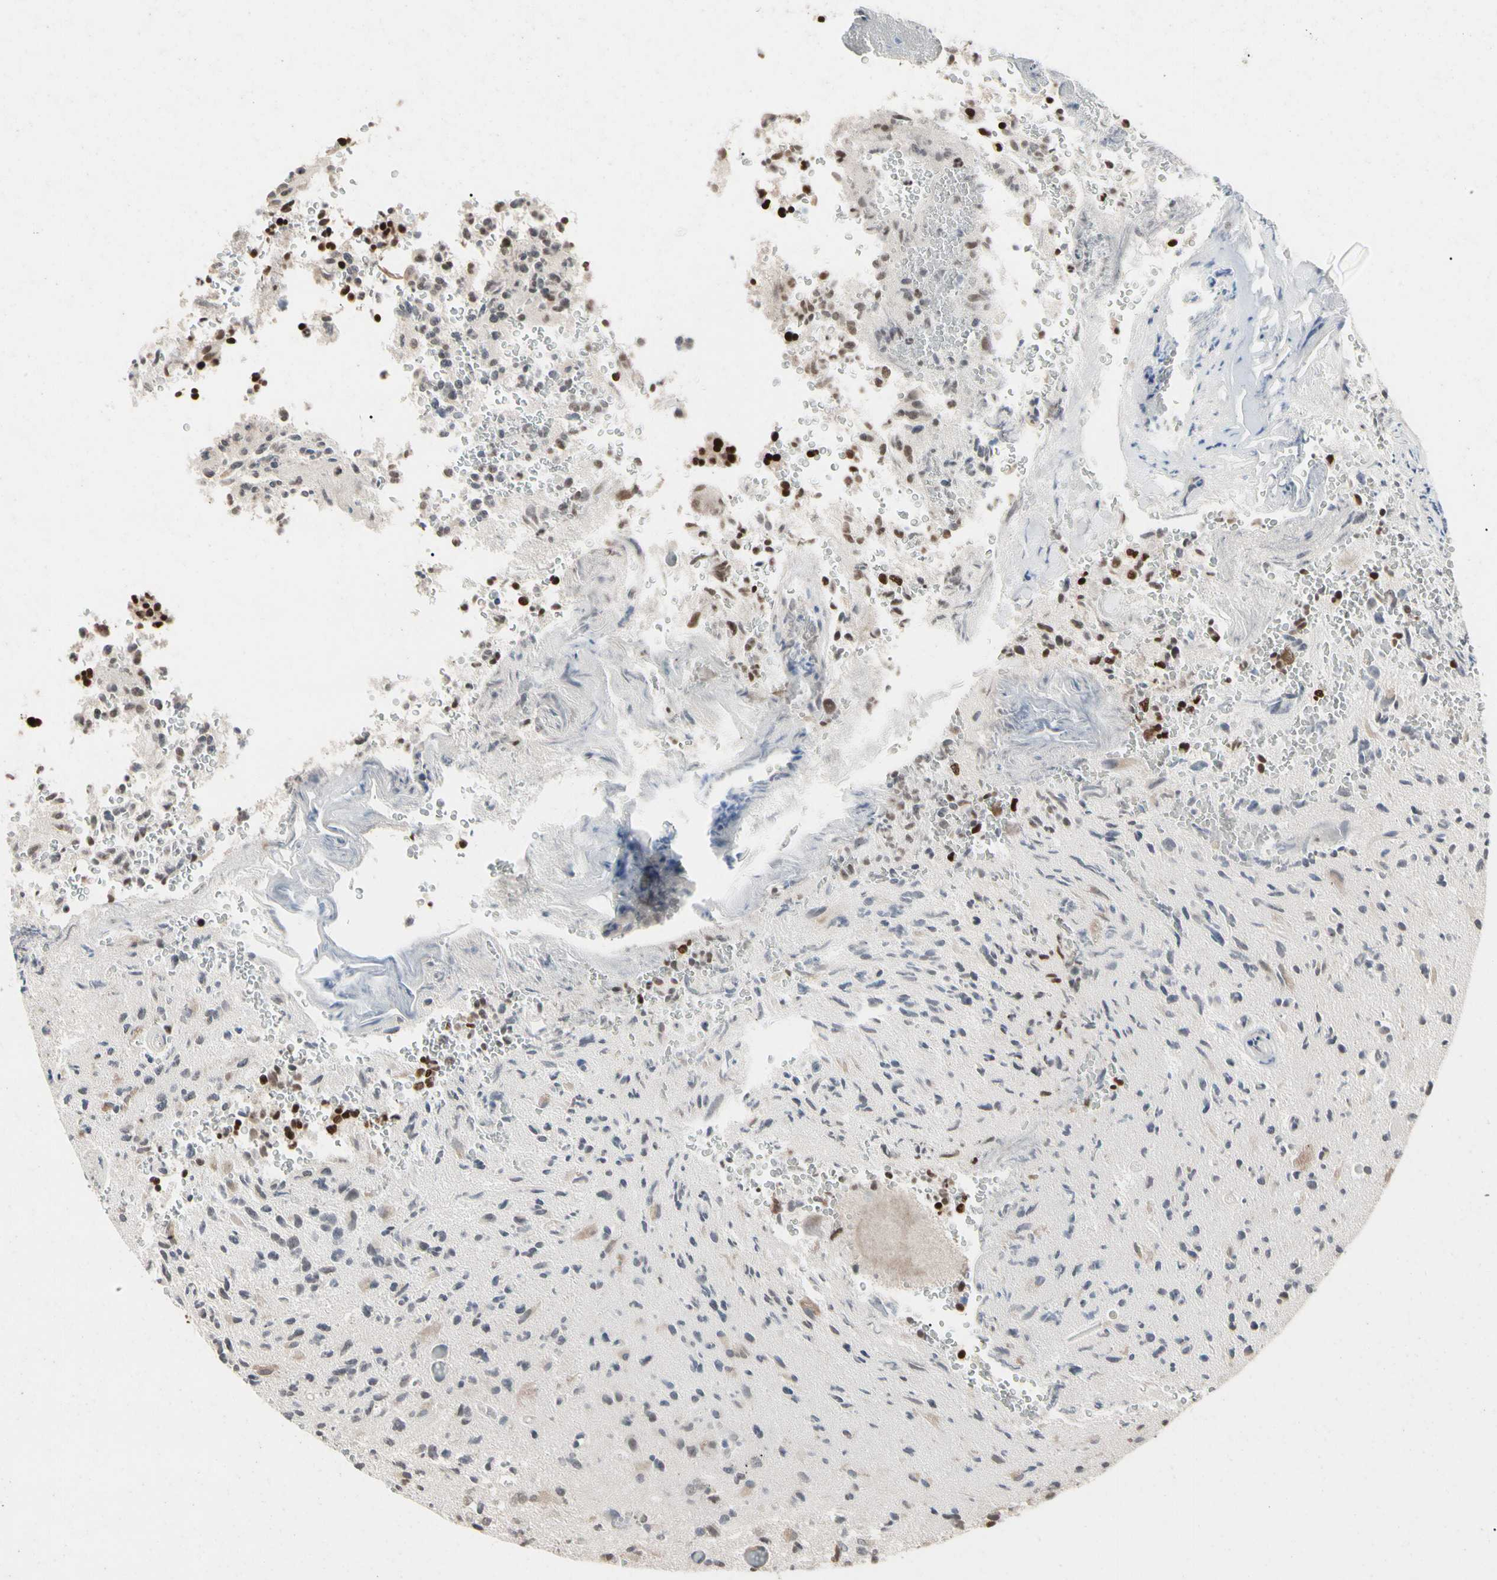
{"staining": {"intensity": "strong", "quantity": ">75%", "location": "nuclear"}, "tissue": "glioma", "cell_type": "Tumor cells", "image_type": "cancer", "snomed": [{"axis": "morphology", "description": "Glioma, malignant, High grade"}, {"axis": "topography", "description": "pancreas cauda"}], "caption": "This micrograph demonstrates immunohistochemistry (IHC) staining of malignant glioma (high-grade), with high strong nuclear expression in approximately >75% of tumor cells.", "gene": "FAM98B", "patient": {"sex": "male", "age": 60}}